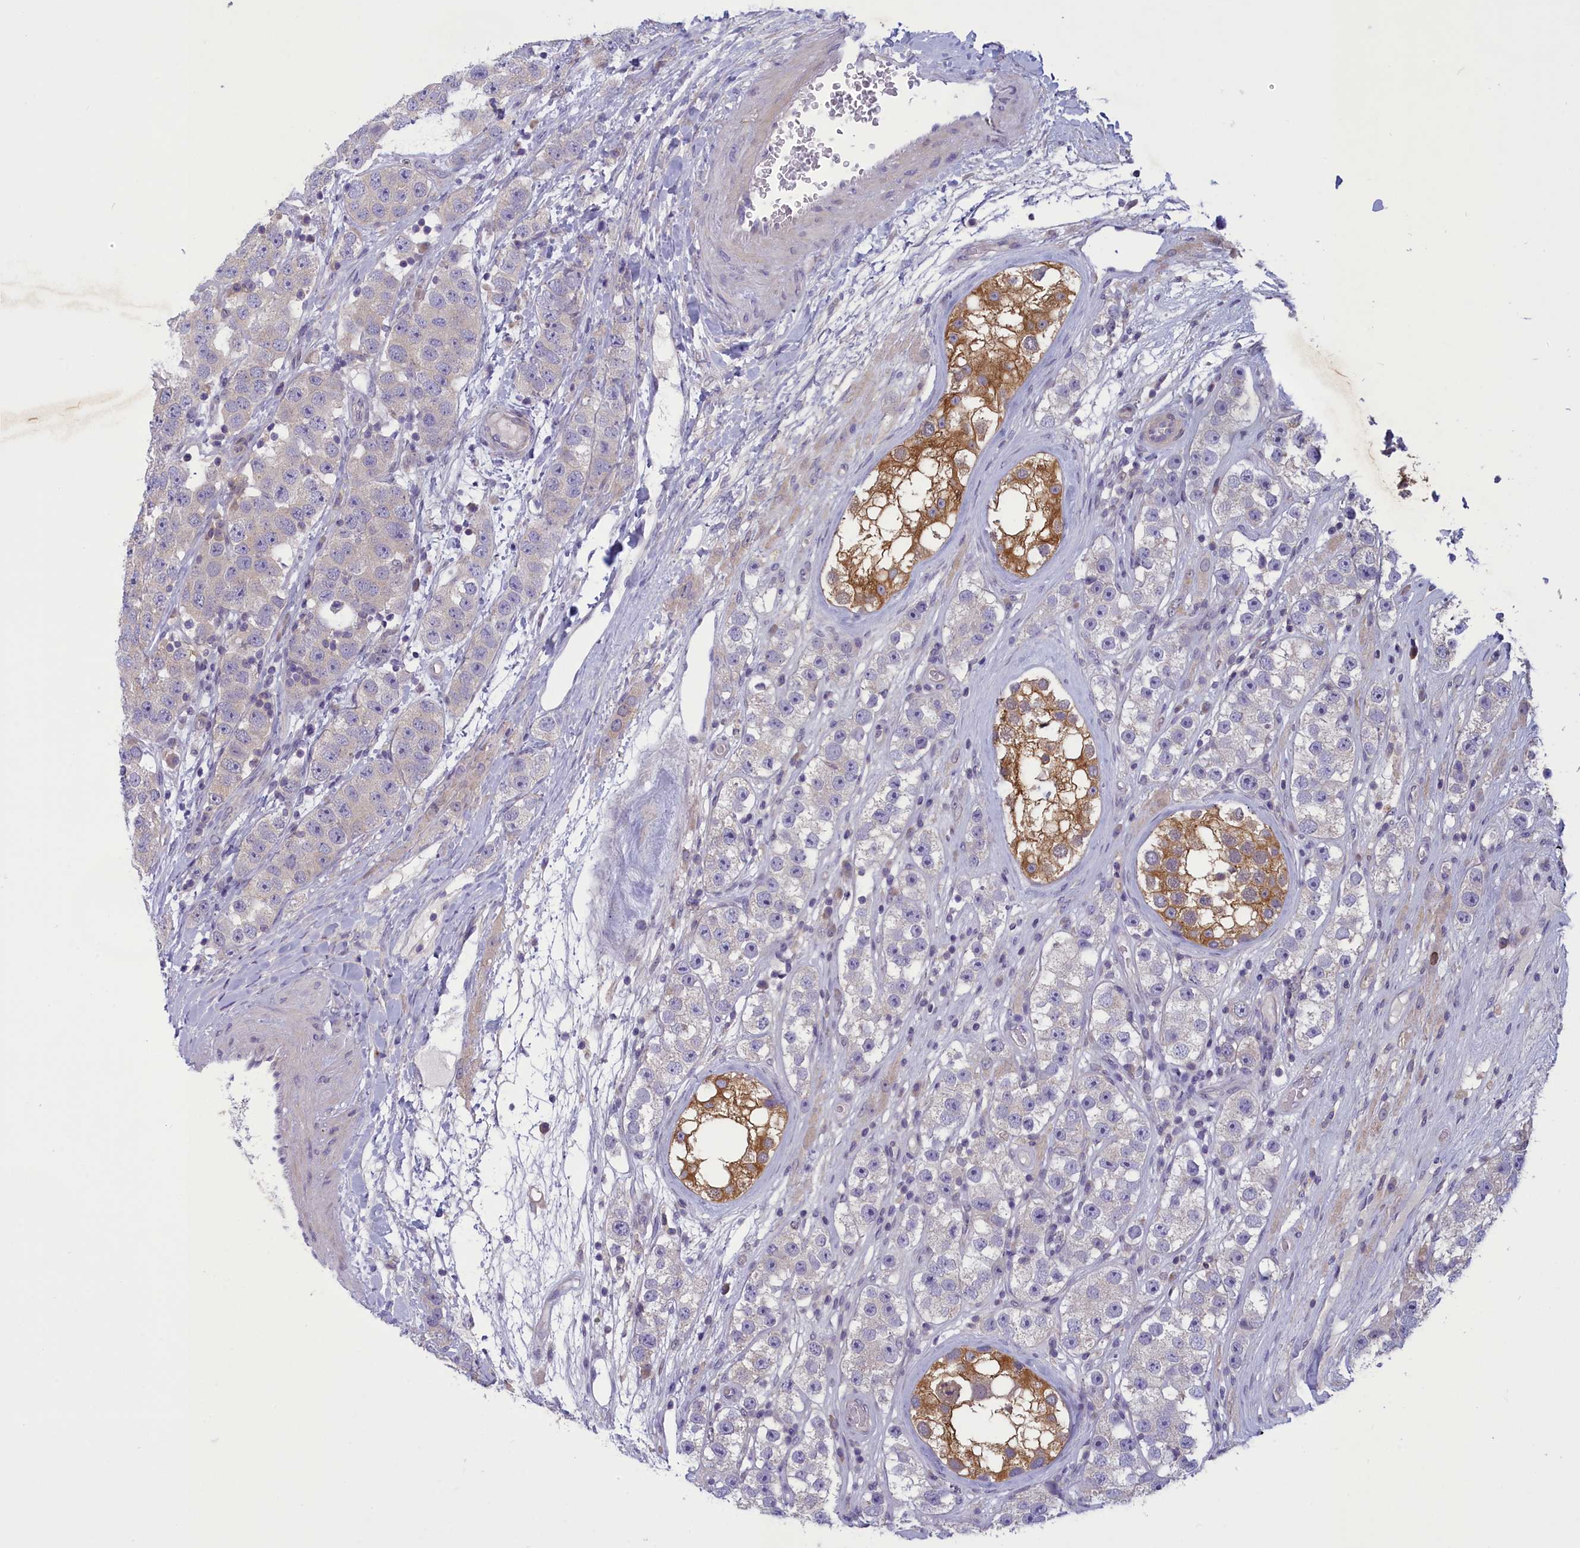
{"staining": {"intensity": "negative", "quantity": "none", "location": "none"}, "tissue": "testis cancer", "cell_type": "Tumor cells", "image_type": "cancer", "snomed": [{"axis": "morphology", "description": "Seminoma, NOS"}, {"axis": "topography", "description": "Testis"}], "caption": "Tumor cells show no significant protein staining in seminoma (testis). (DAB immunohistochemistry (IHC) visualized using brightfield microscopy, high magnification).", "gene": "CORO2A", "patient": {"sex": "male", "age": 28}}